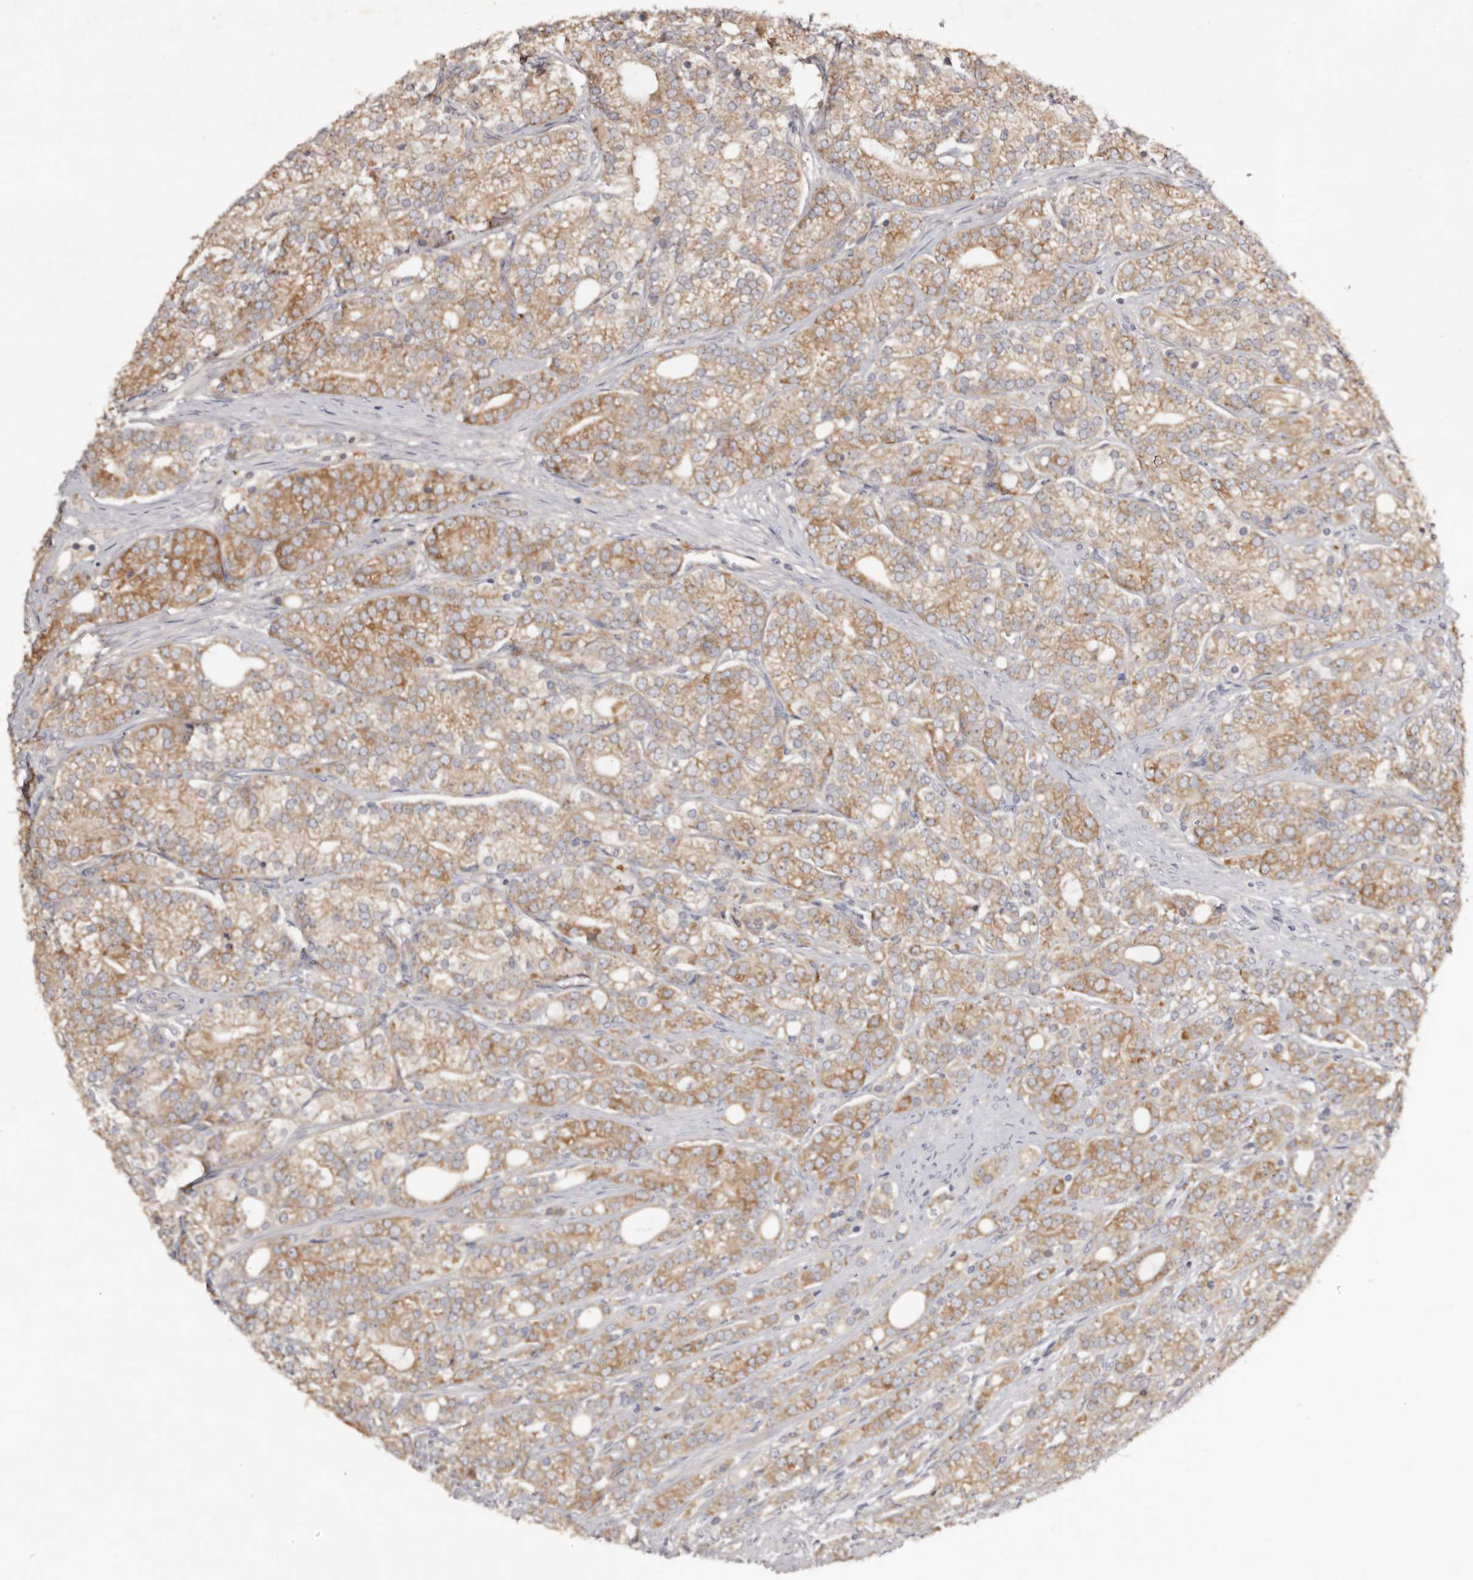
{"staining": {"intensity": "moderate", "quantity": ">75%", "location": "cytoplasmic/membranous"}, "tissue": "prostate cancer", "cell_type": "Tumor cells", "image_type": "cancer", "snomed": [{"axis": "morphology", "description": "Adenocarcinoma, High grade"}, {"axis": "topography", "description": "Prostate"}], "caption": "This is a histology image of immunohistochemistry (IHC) staining of prostate adenocarcinoma (high-grade), which shows moderate staining in the cytoplasmic/membranous of tumor cells.", "gene": "LTV1", "patient": {"sex": "male", "age": 57}}